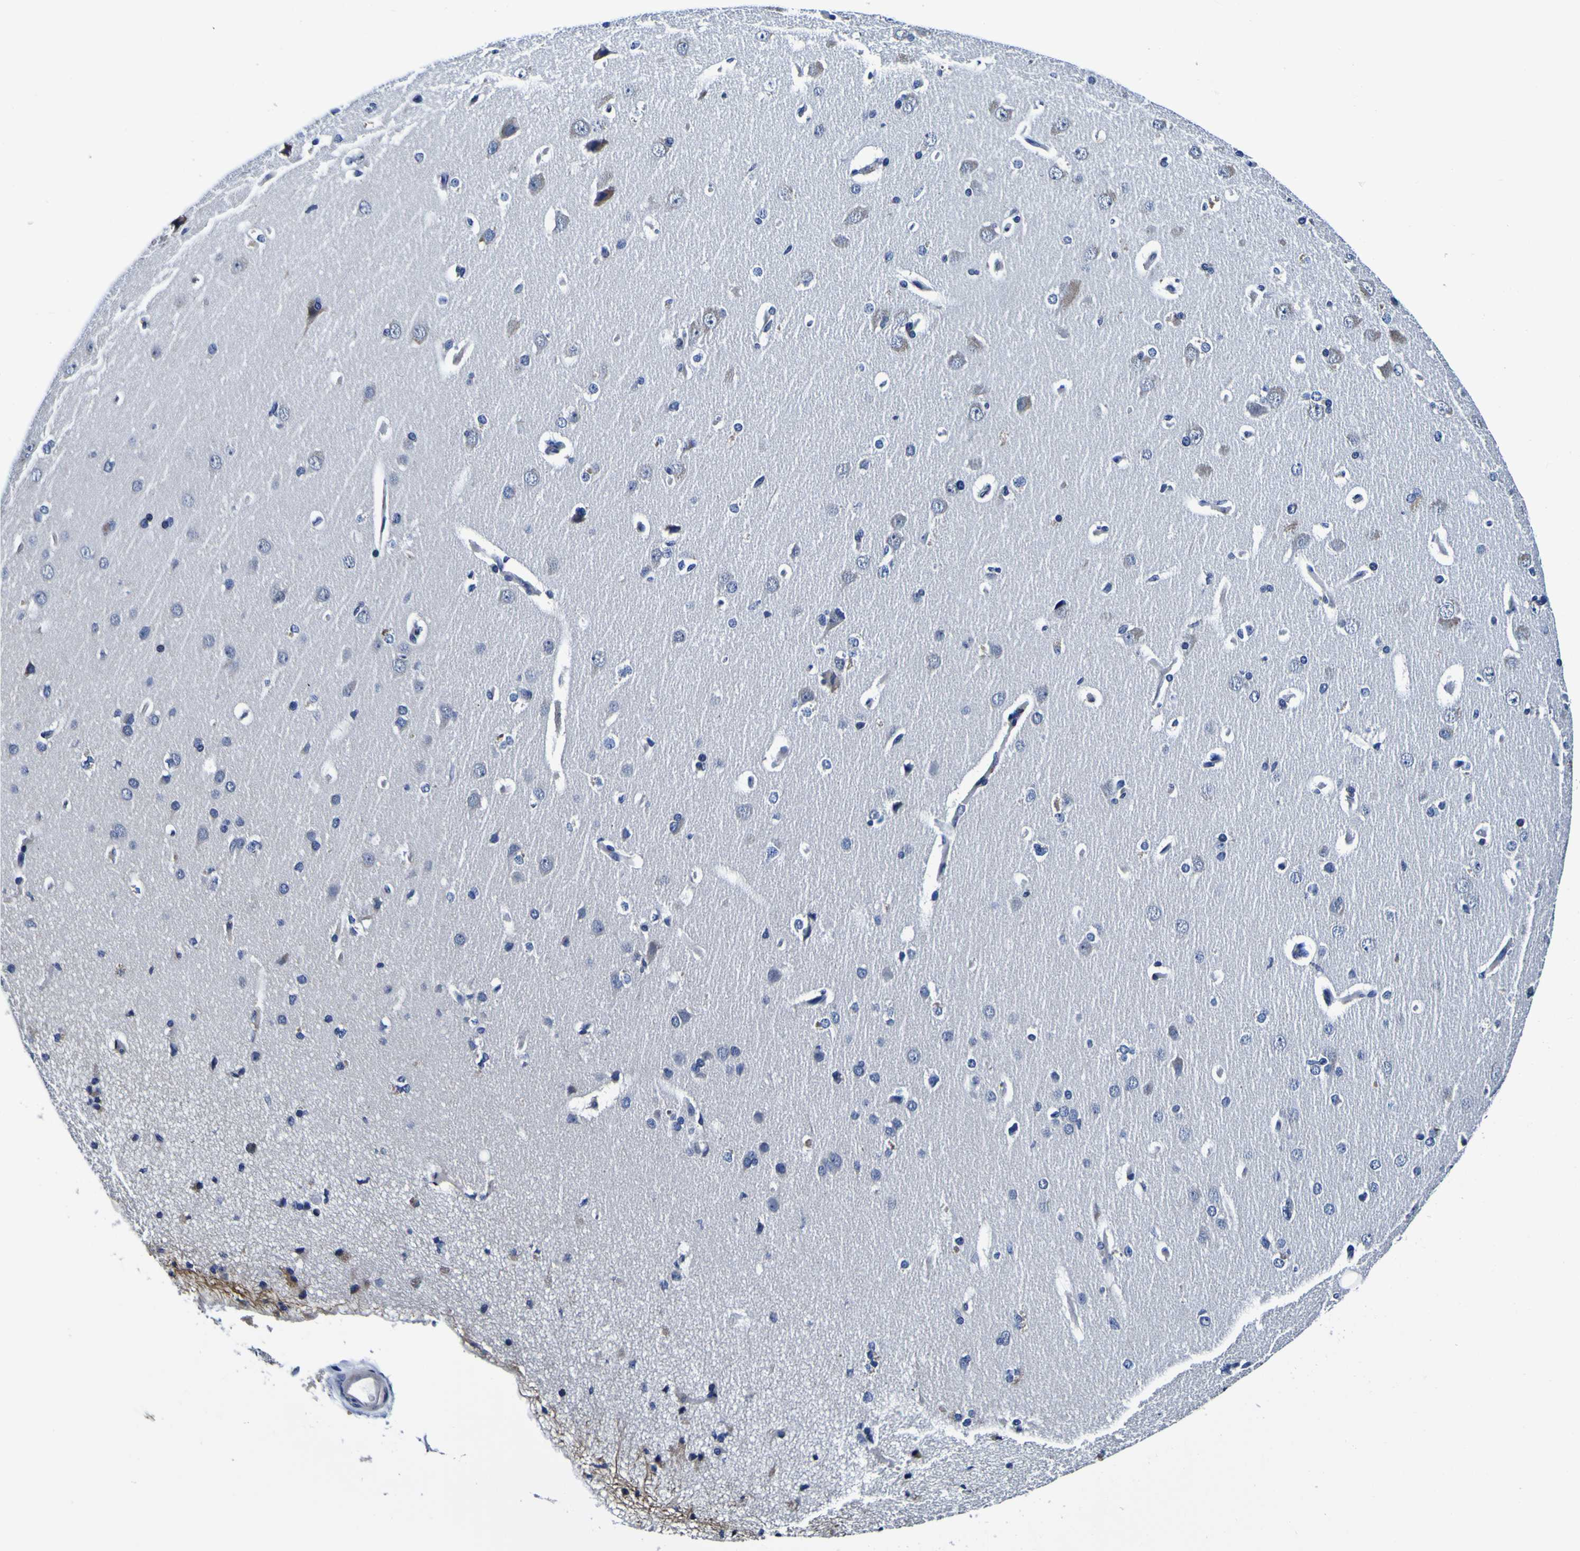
{"staining": {"intensity": "negative", "quantity": "none", "location": "none"}, "tissue": "cerebral cortex", "cell_type": "Endothelial cells", "image_type": "normal", "snomed": [{"axis": "morphology", "description": "Normal tissue, NOS"}, {"axis": "topography", "description": "Cerebral cortex"}], "caption": "The IHC photomicrograph has no significant positivity in endothelial cells of cerebral cortex. (Immunohistochemistry (ihc), brightfield microscopy, high magnification).", "gene": "PDLIM4", "patient": {"sex": "male", "age": 62}}